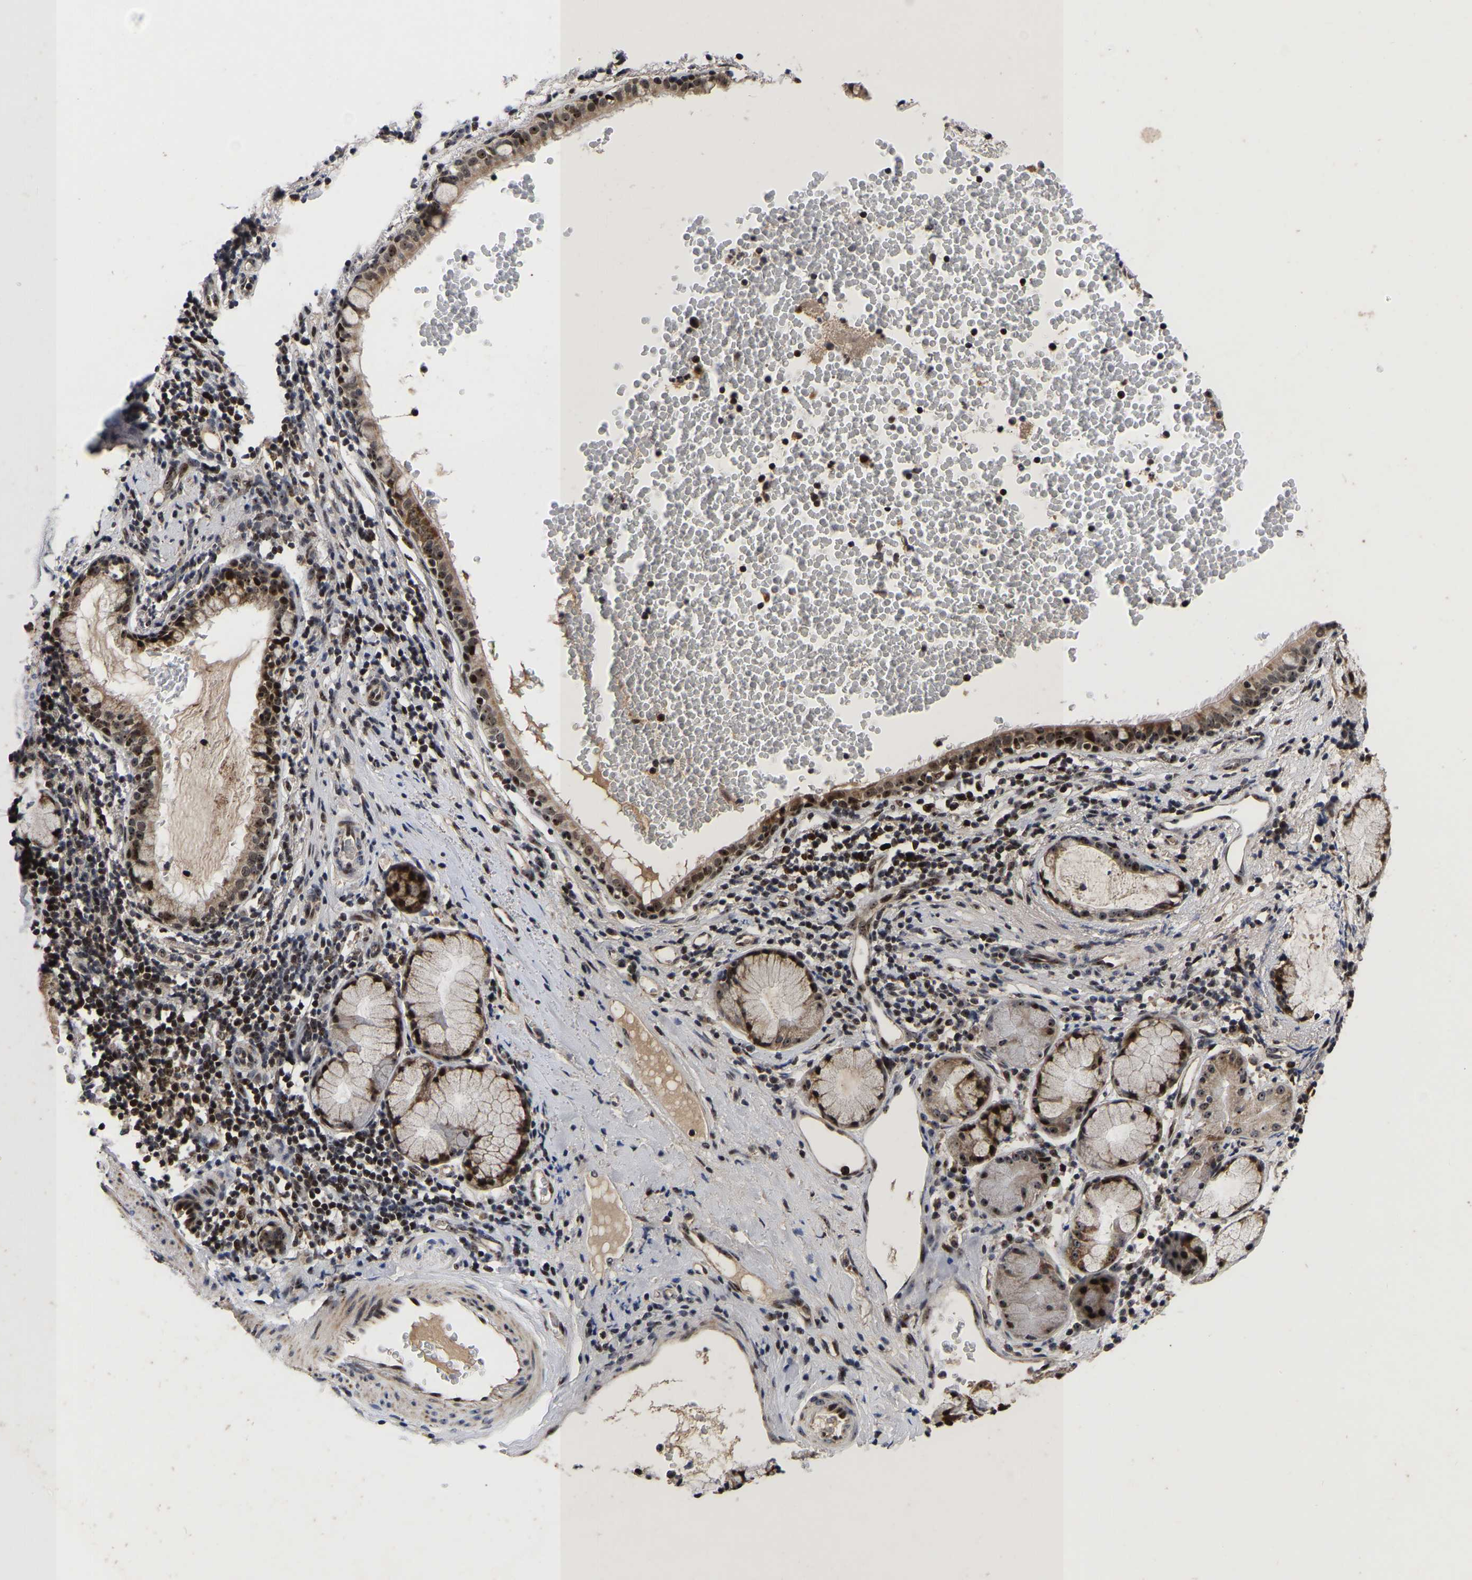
{"staining": {"intensity": "strong", "quantity": ">75%", "location": "cytoplasmic/membranous,nuclear"}, "tissue": "bronchus", "cell_type": "Respiratory epithelial cells", "image_type": "normal", "snomed": [{"axis": "morphology", "description": "Normal tissue, NOS"}, {"axis": "morphology", "description": "Inflammation, NOS"}, {"axis": "topography", "description": "Cartilage tissue"}, {"axis": "topography", "description": "Bronchus"}], "caption": "High-power microscopy captured an immunohistochemistry (IHC) micrograph of benign bronchus, revealing strong cytoplasmic/membranous,nuclear staining in approximately >75% of respiratory epithelial cells. Using DAB (brown) and hematoxylin (blue) stains, captured at high magnification using brightfield microscopy.", "gene": "JUNB", "patient": {"sex": "male", "age": 77}}